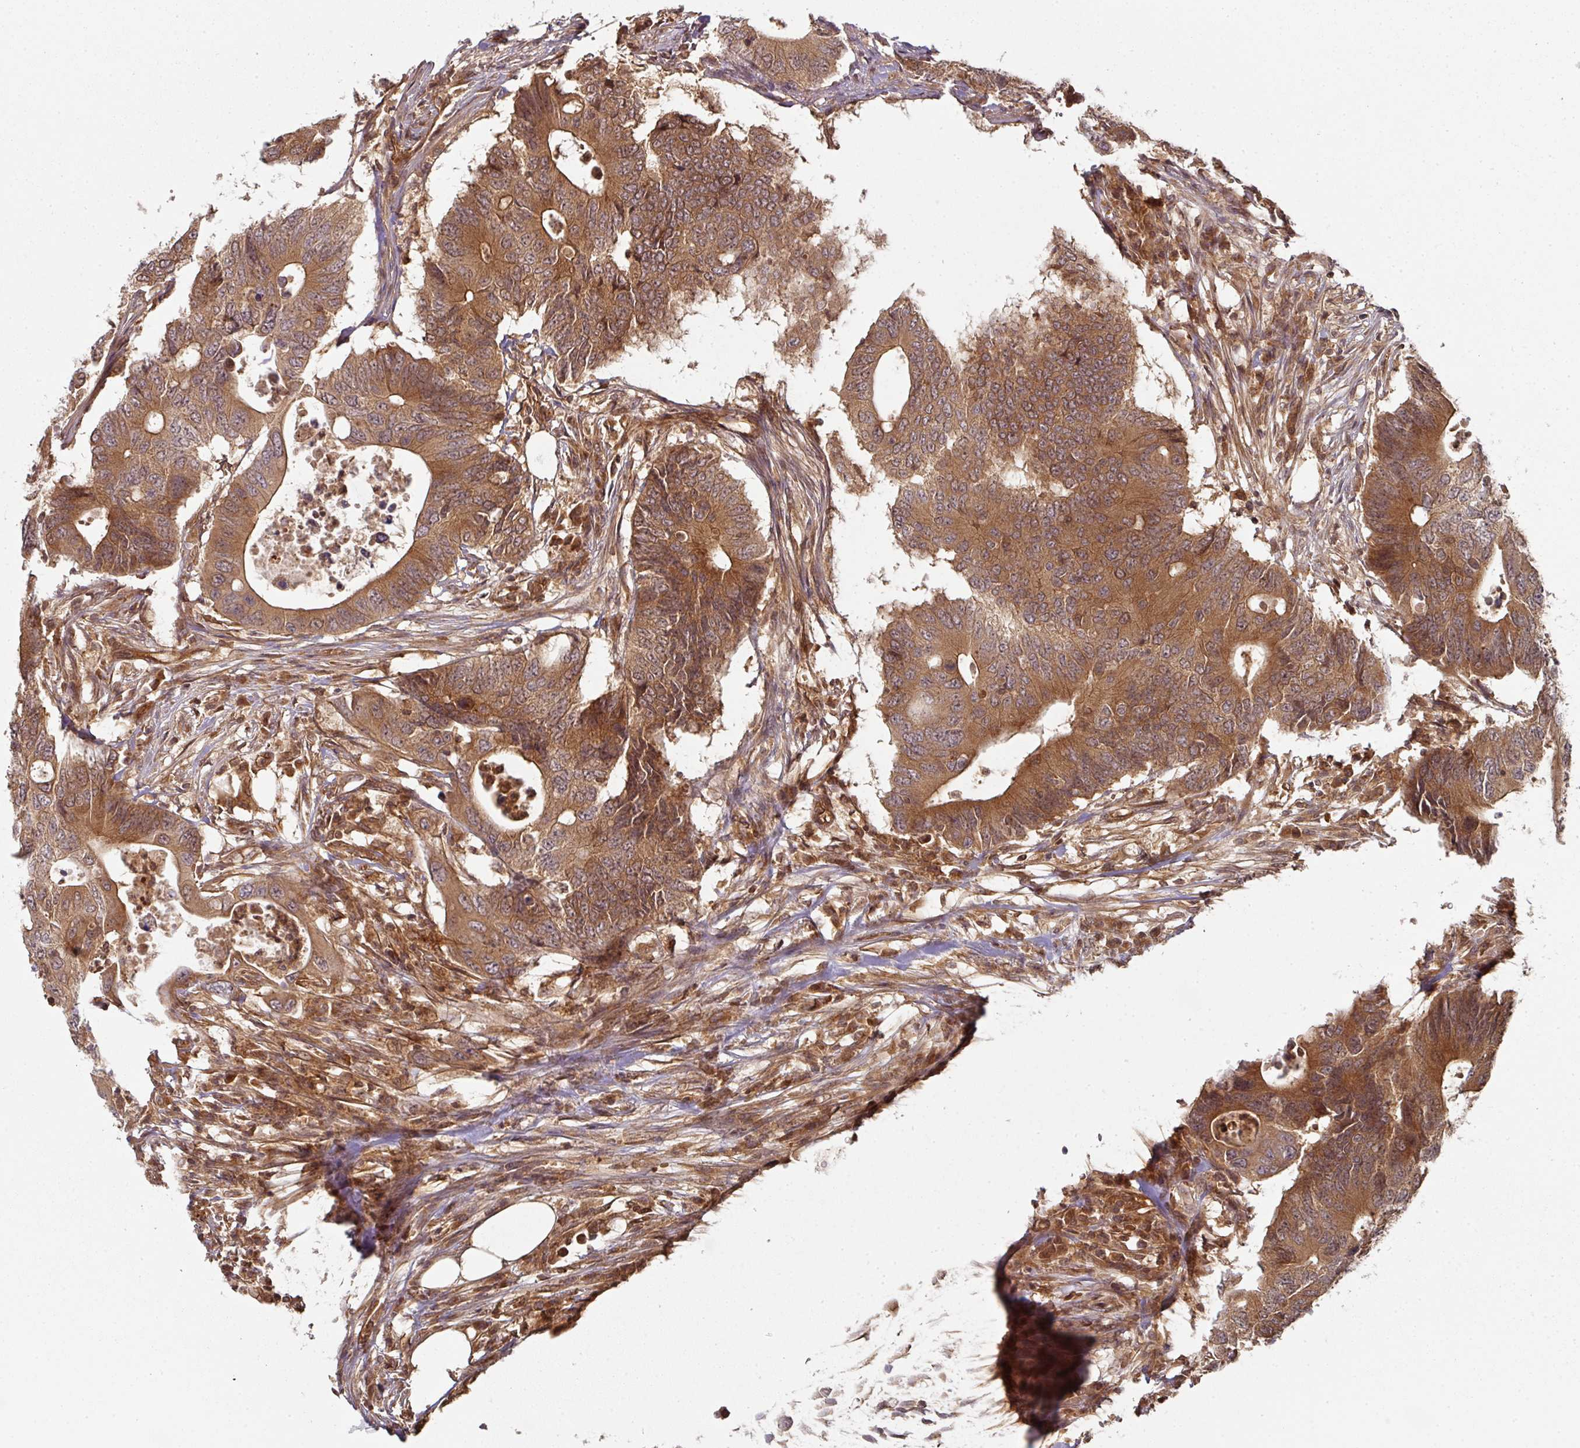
{"staining": {"intensity": "strong", "quantity": ">75%", "location": "cytoplasmic/membranous"}, "tissue": "colorectal cancer", "cell_type": "Tumor cells", "image_type": "cancer", "snomed": [{"axis": "morphology", "description": "Adenocarcinoma, NOS"}, {"axis": "topography", "description": "Colon"}], "caption": "Tumor cells exhibit high levels of strong cytoplasmic/membranous staining in approximately >75% of cells in adenocarcinoma (colorectal).", "gene": "EIF4EBP2", "patient": {"sex": "male", "age": 71}}